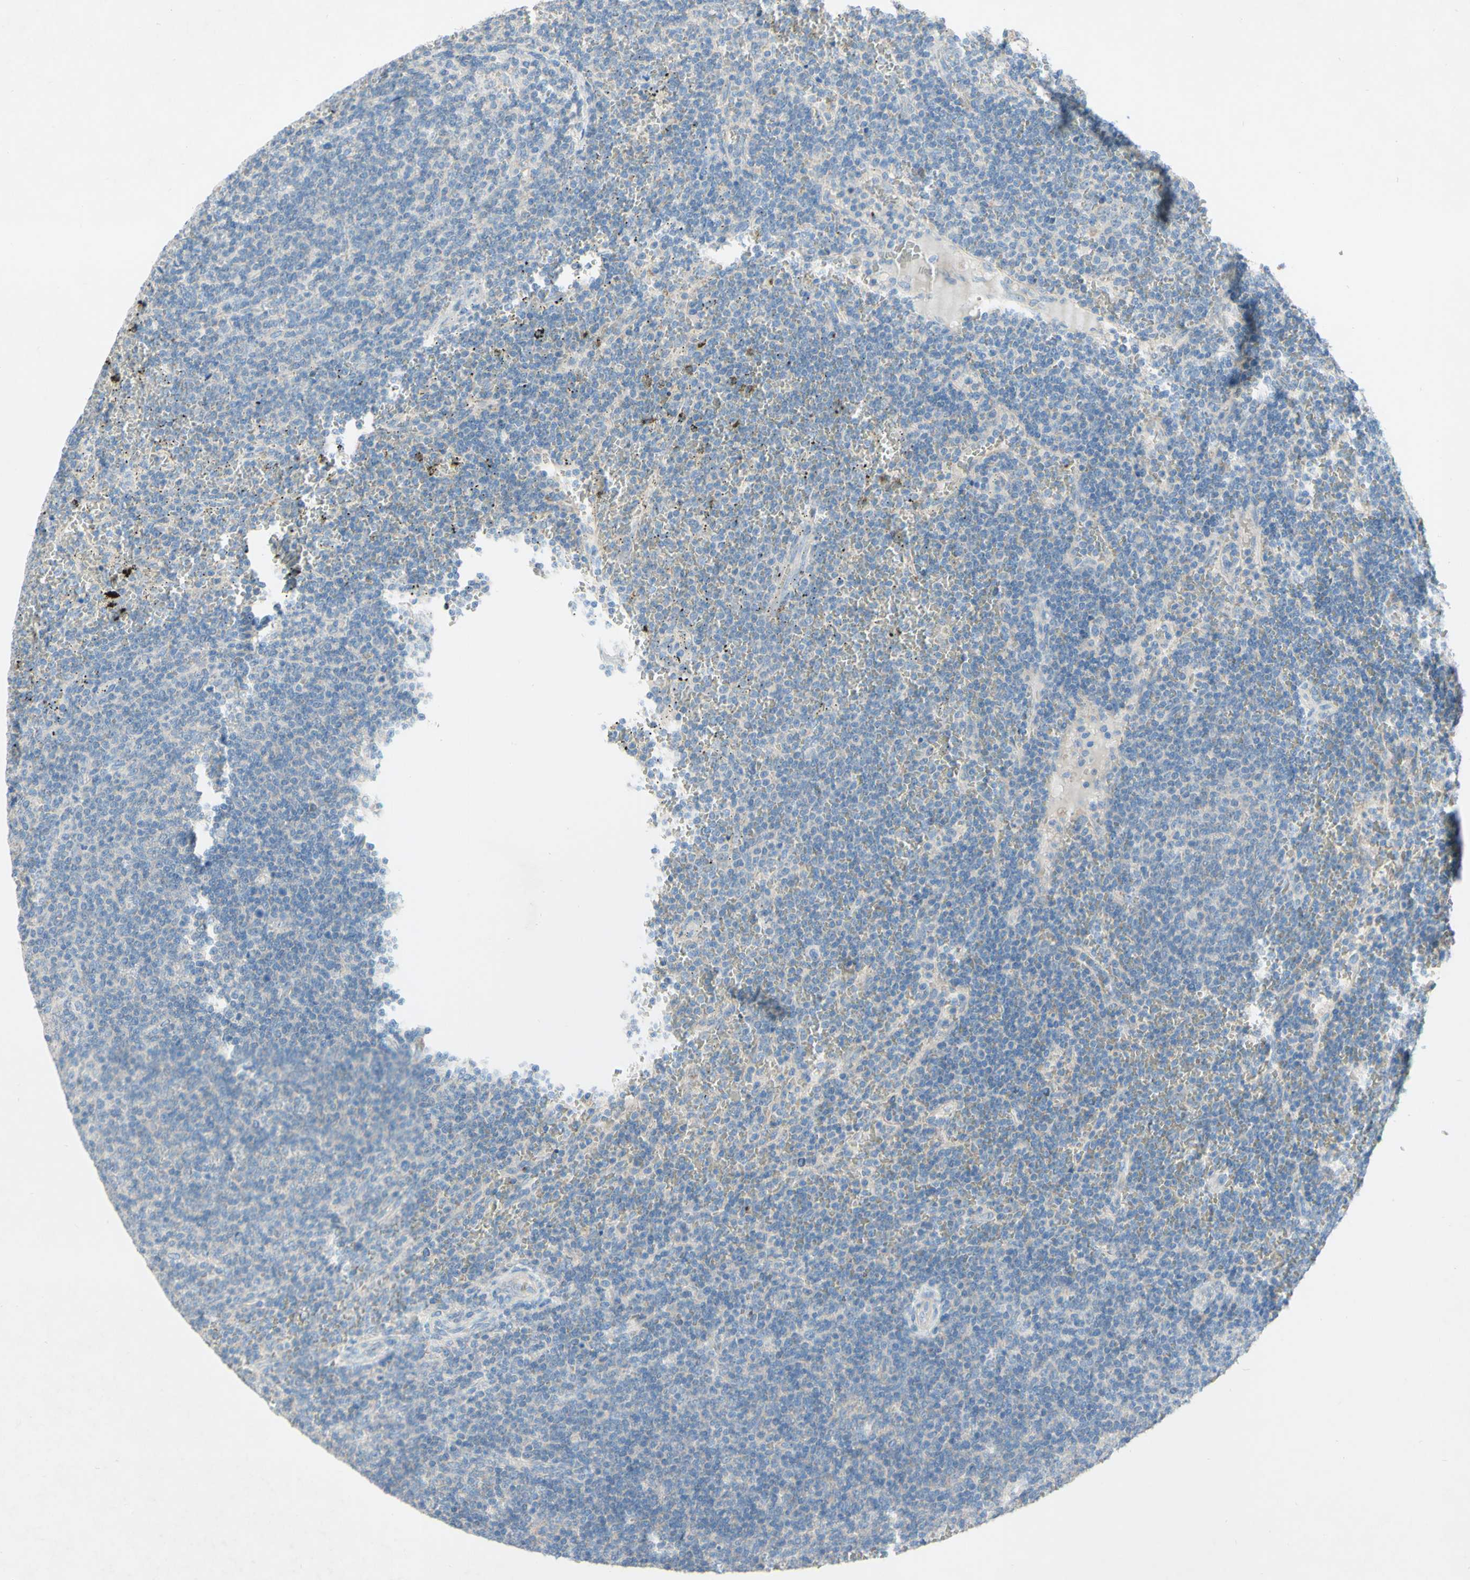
{"staining": {"intensity": "negative", "quantity": "none", "location": "none"}, "tissue": "lymphoma", "cell_type": "Tumor cells", "image_type": "cancer", "snomed": [{"axis": "morphology", "description": "Malignant lymphoma, non-Hodgkin's type, Low grade"}, {"axis": "topography", "description": "Spleen"}], "caption": "Low-grade malignant lymphoma, non-Hodgkin's type was stained to show a protein in brown. There is no significant positivity in tumor cells.", "gene": "ACADL", "patient": {"sex": "female", "age": 50}}